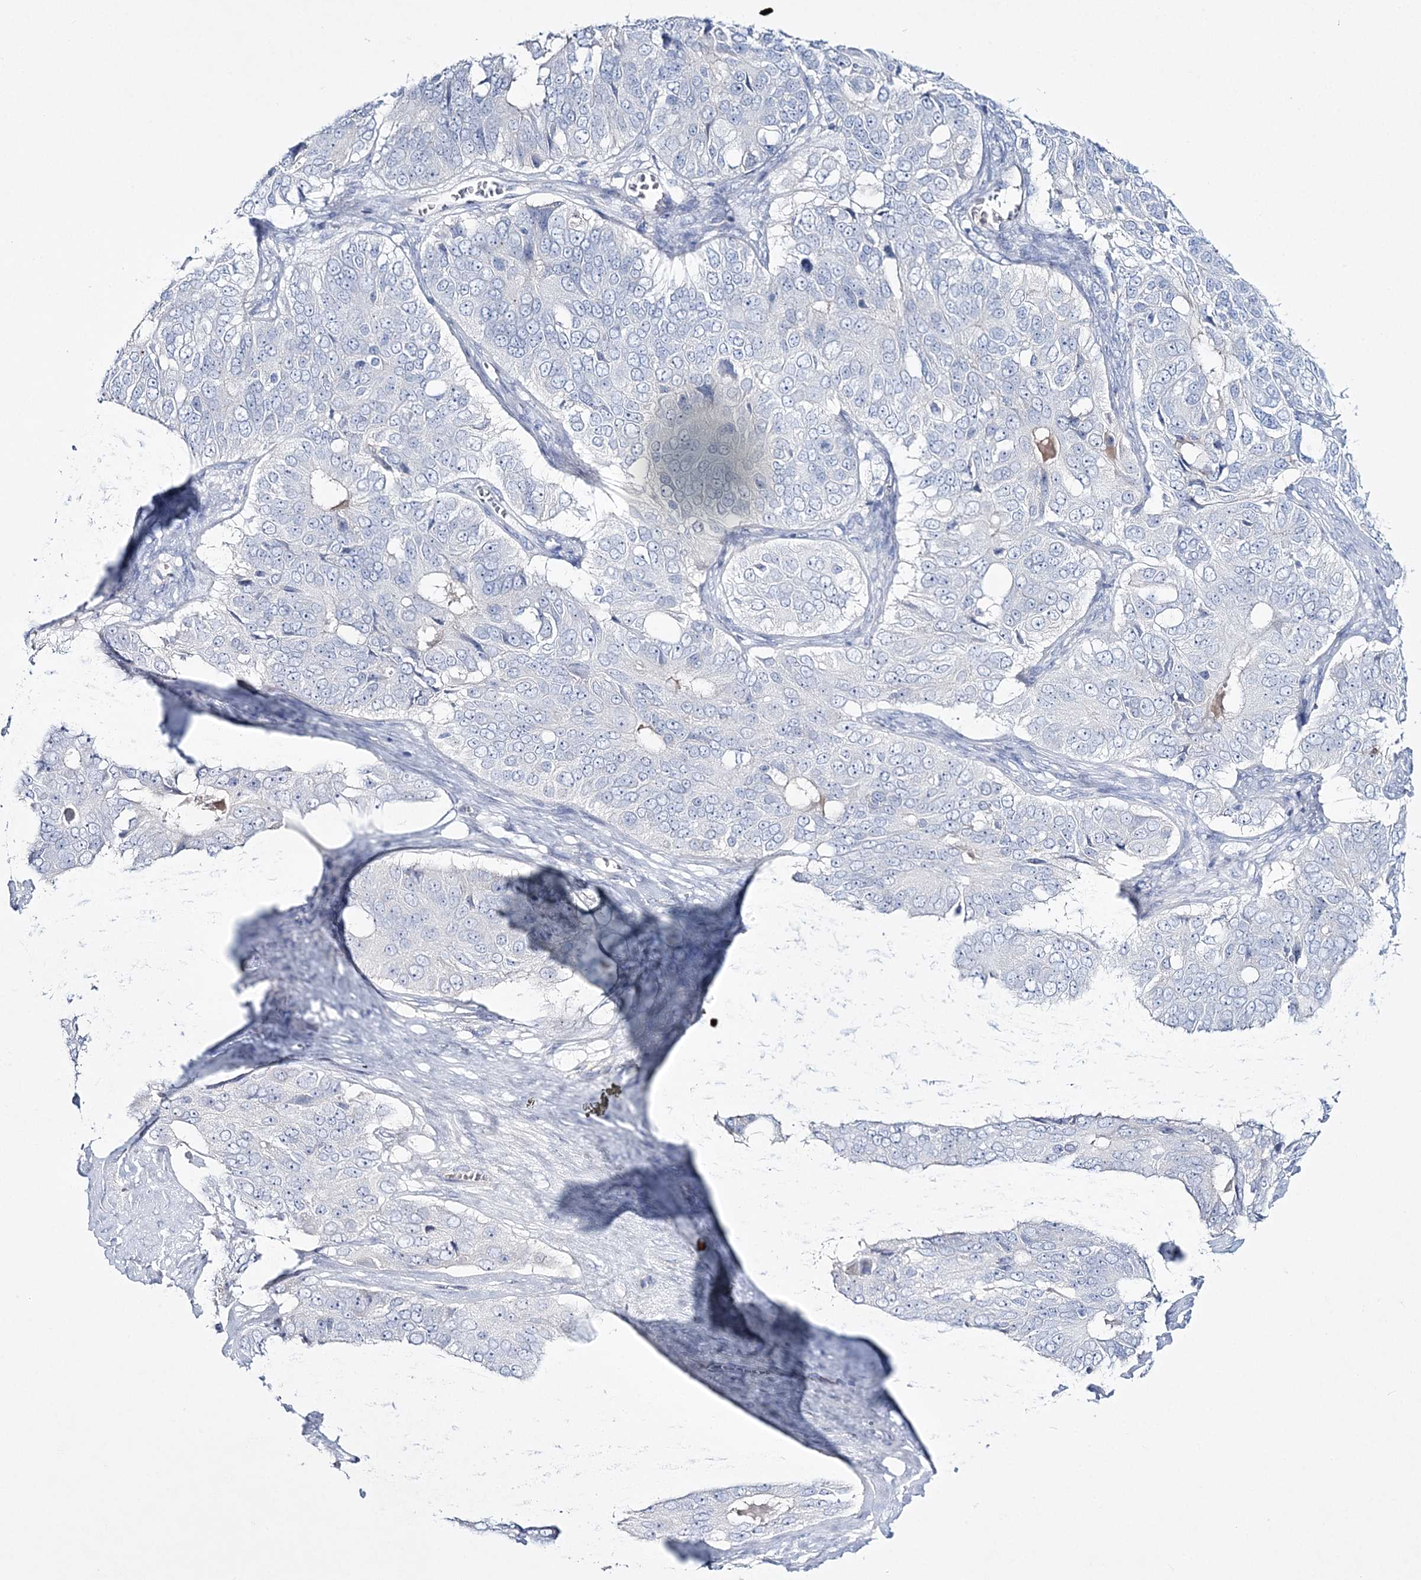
{"staining": {"intensity": "negative", "quantity": "none", "location": "none"}, "tissue": "ovarian cancer", "cell_type": "Tumor cells", "image_type": "cancer", "snomed": [{"axis": "morphology", "description": "Carcinoma, endometroid"}, {"axis": "topography", "description": "Ovary"}], "caption": "Micrograph shows no protein expression in tumor cells of endometroid carcinoma (ovarian) tissue.", "gene": "WDSUB1", "patient": {"sex": "female", "age": 51}}